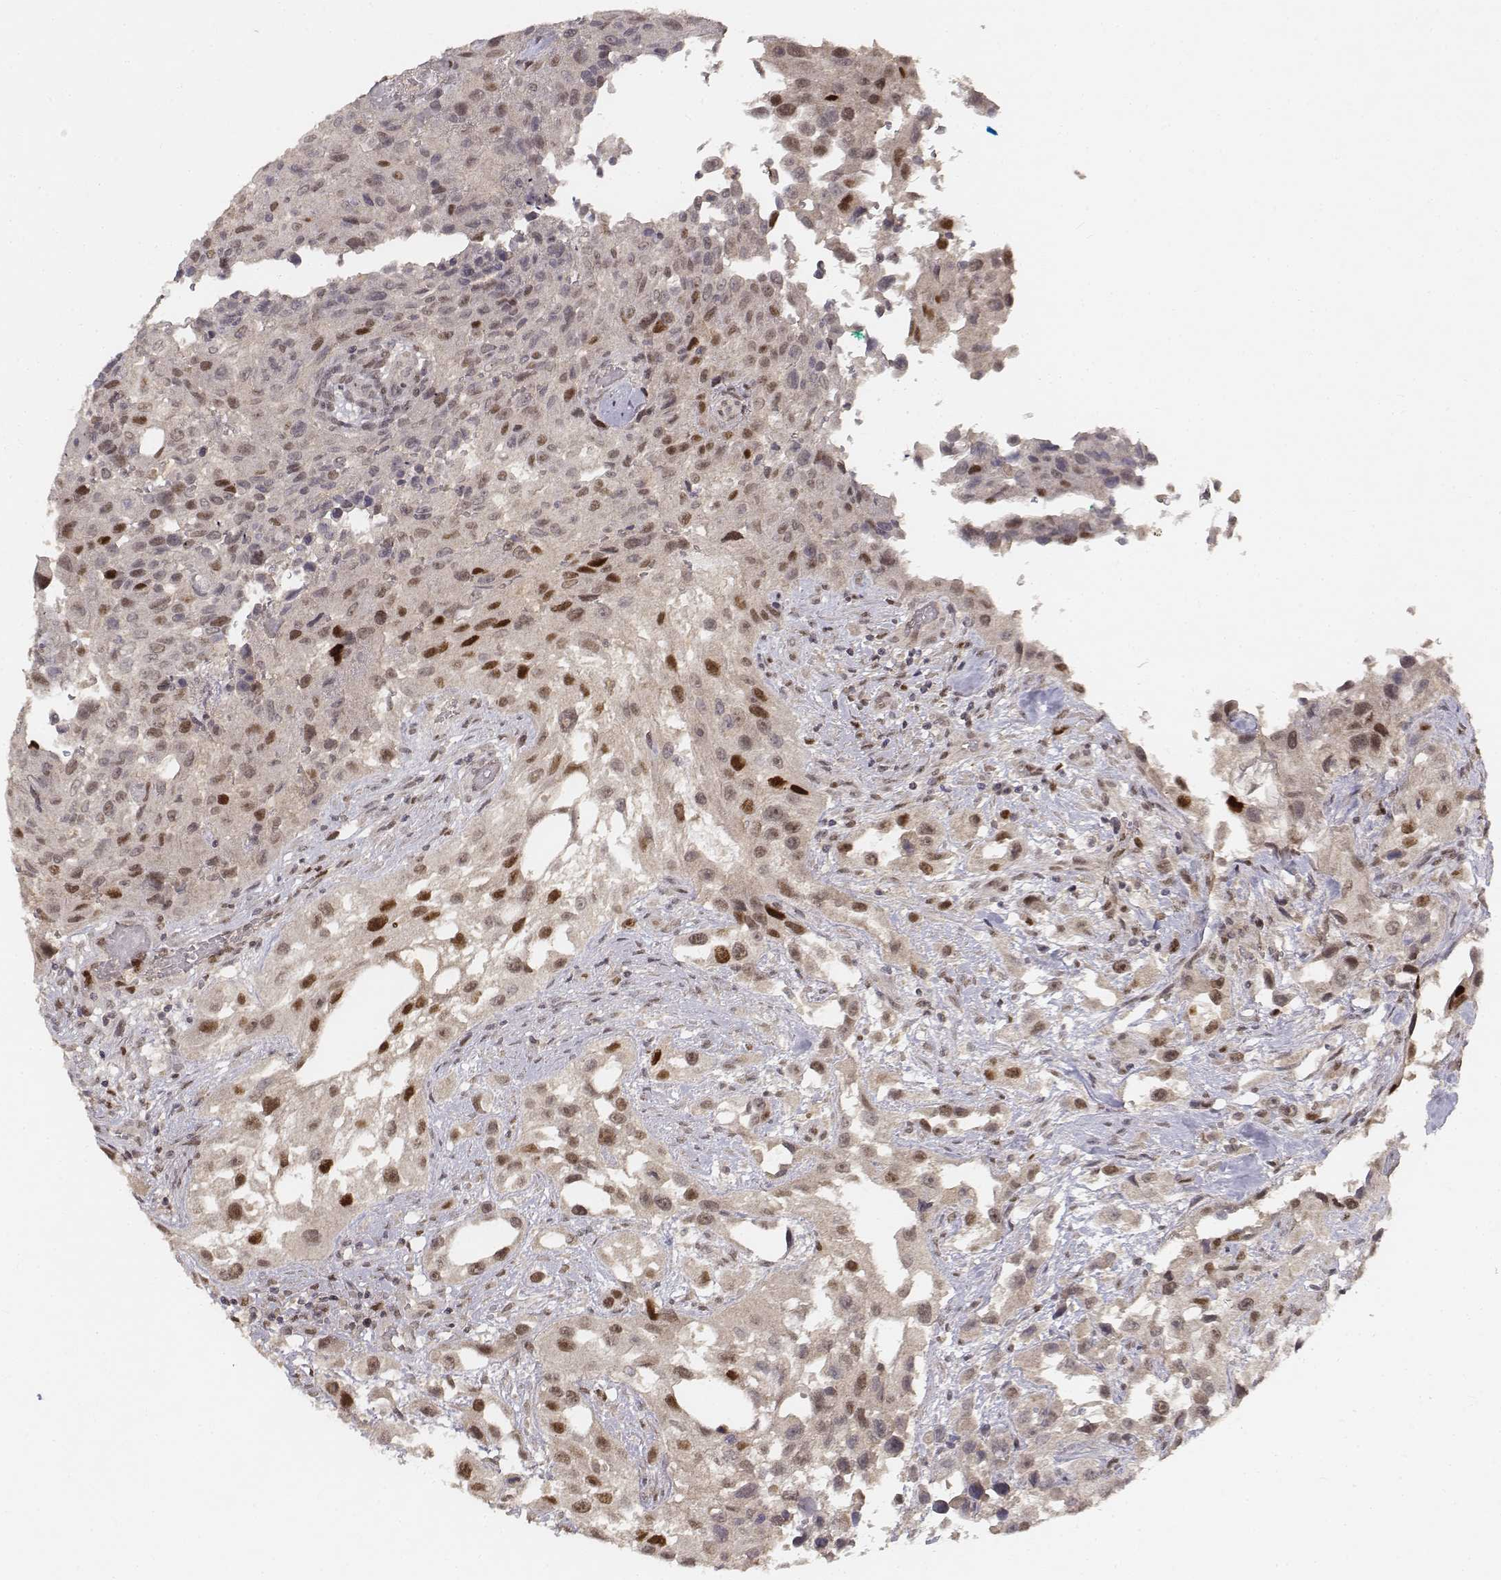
{"staining": {"intensity": "strong", "quantity": "<25%", "location": "nuclear"}, "tissue": "urothelial cancer", "cell_type": "Tumor cells", "image_type": "cancer", "snomed": [{"axis": "morphology", "description": "Urothelial carcinoma, High grade"}, {"axis": "topography", "description": "Urinary bladder"}], "caption": "High-power microscopy captured an immunohistochemistry (IHC) image of urothelial cancer, revealing strong nuclear staining in approximately <25% of tumor cells.", "gene": "FANCD2", "patient": {"sex": "male", "age": 79}}